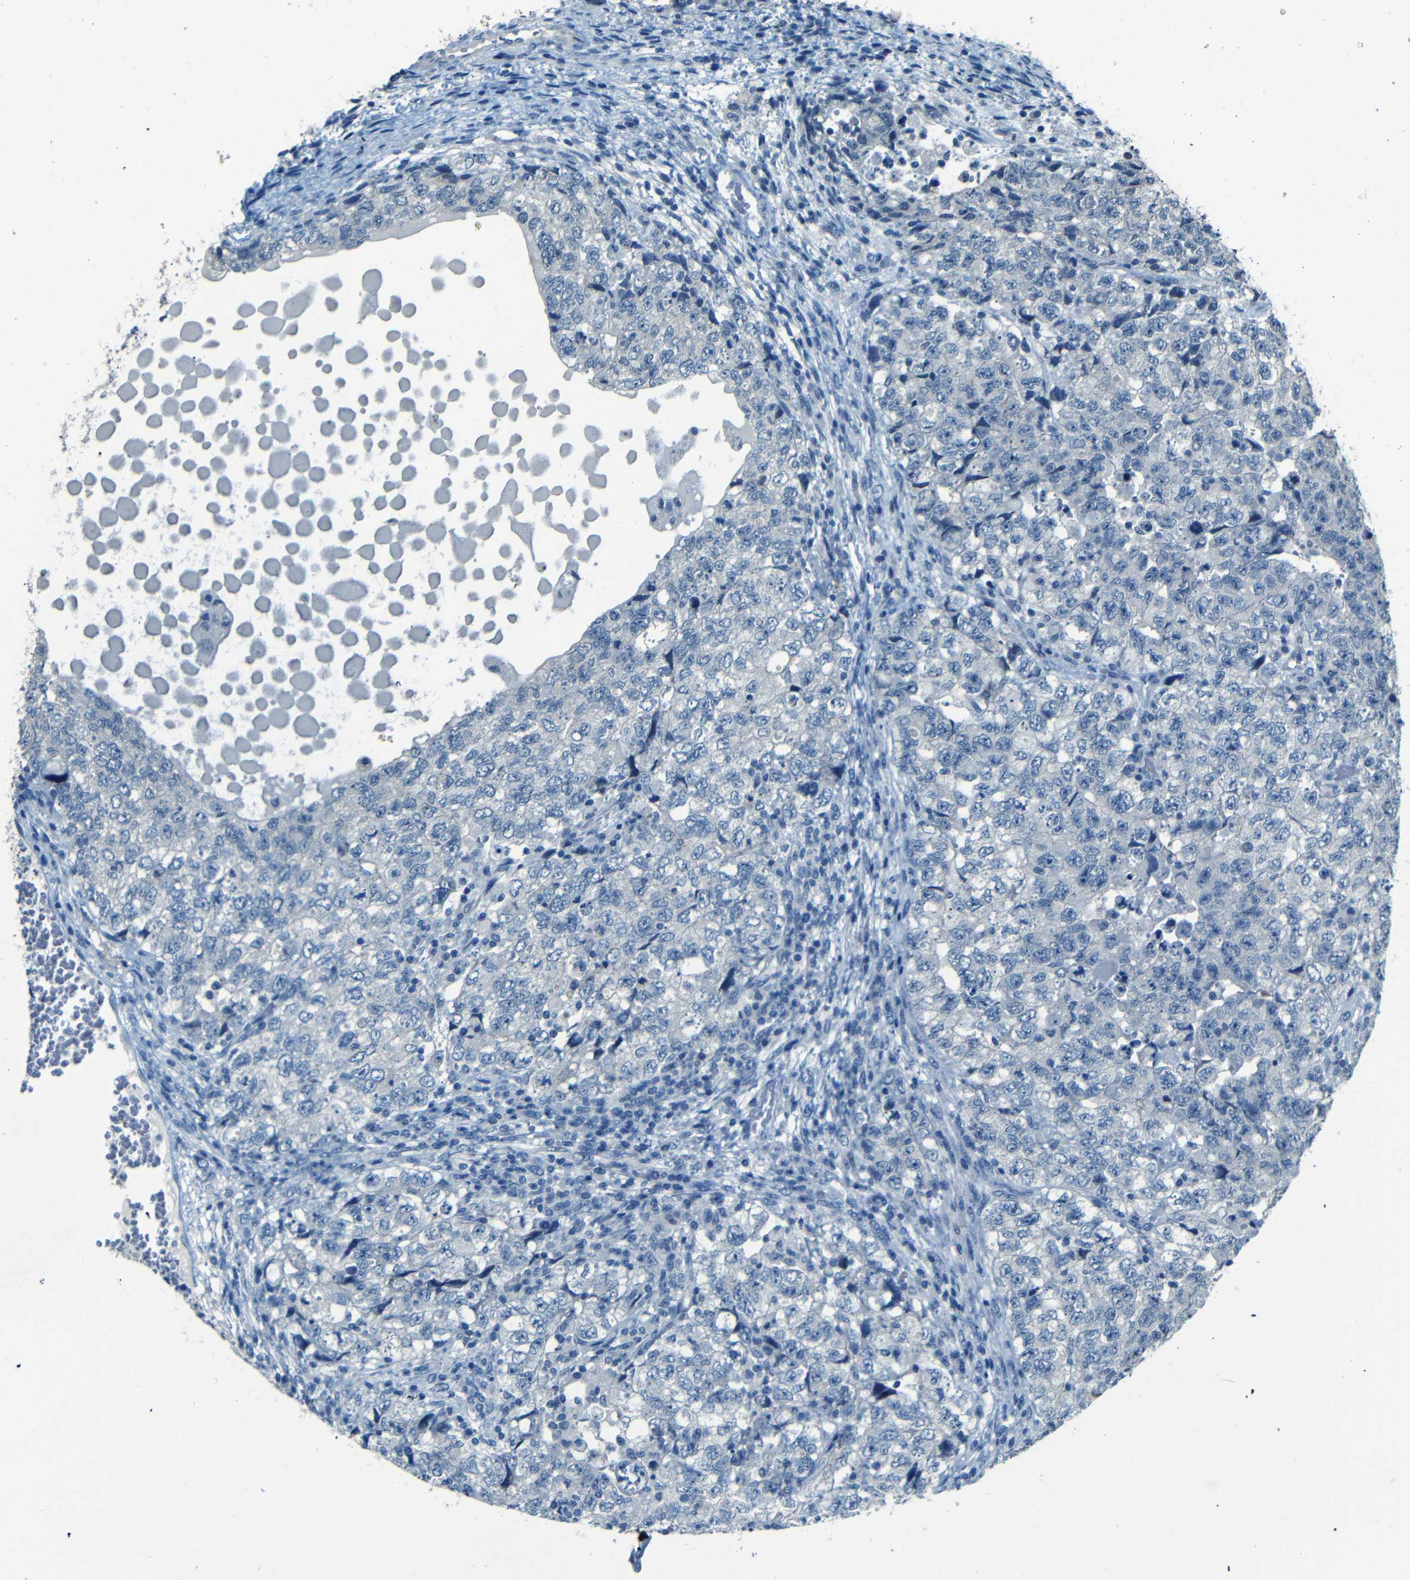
{"staining": {"intensity": "negative", "quantity": "none", "location": "none"}, "tissue": "testis cancer", "cell_type": "Tumor cells", "image_type": "cancer", "snomed": [{"axis": "morphology", "description": "Carcinoma, Embryonal, NOS"}, {"axis": "topography", "description": "Testis"}], "caption": "Human testis cancer stained for a protein using IHC displays no staining in tumor cells.", "gene": "ZMAT1", "patient": {"sex": "male", "age": 36}}